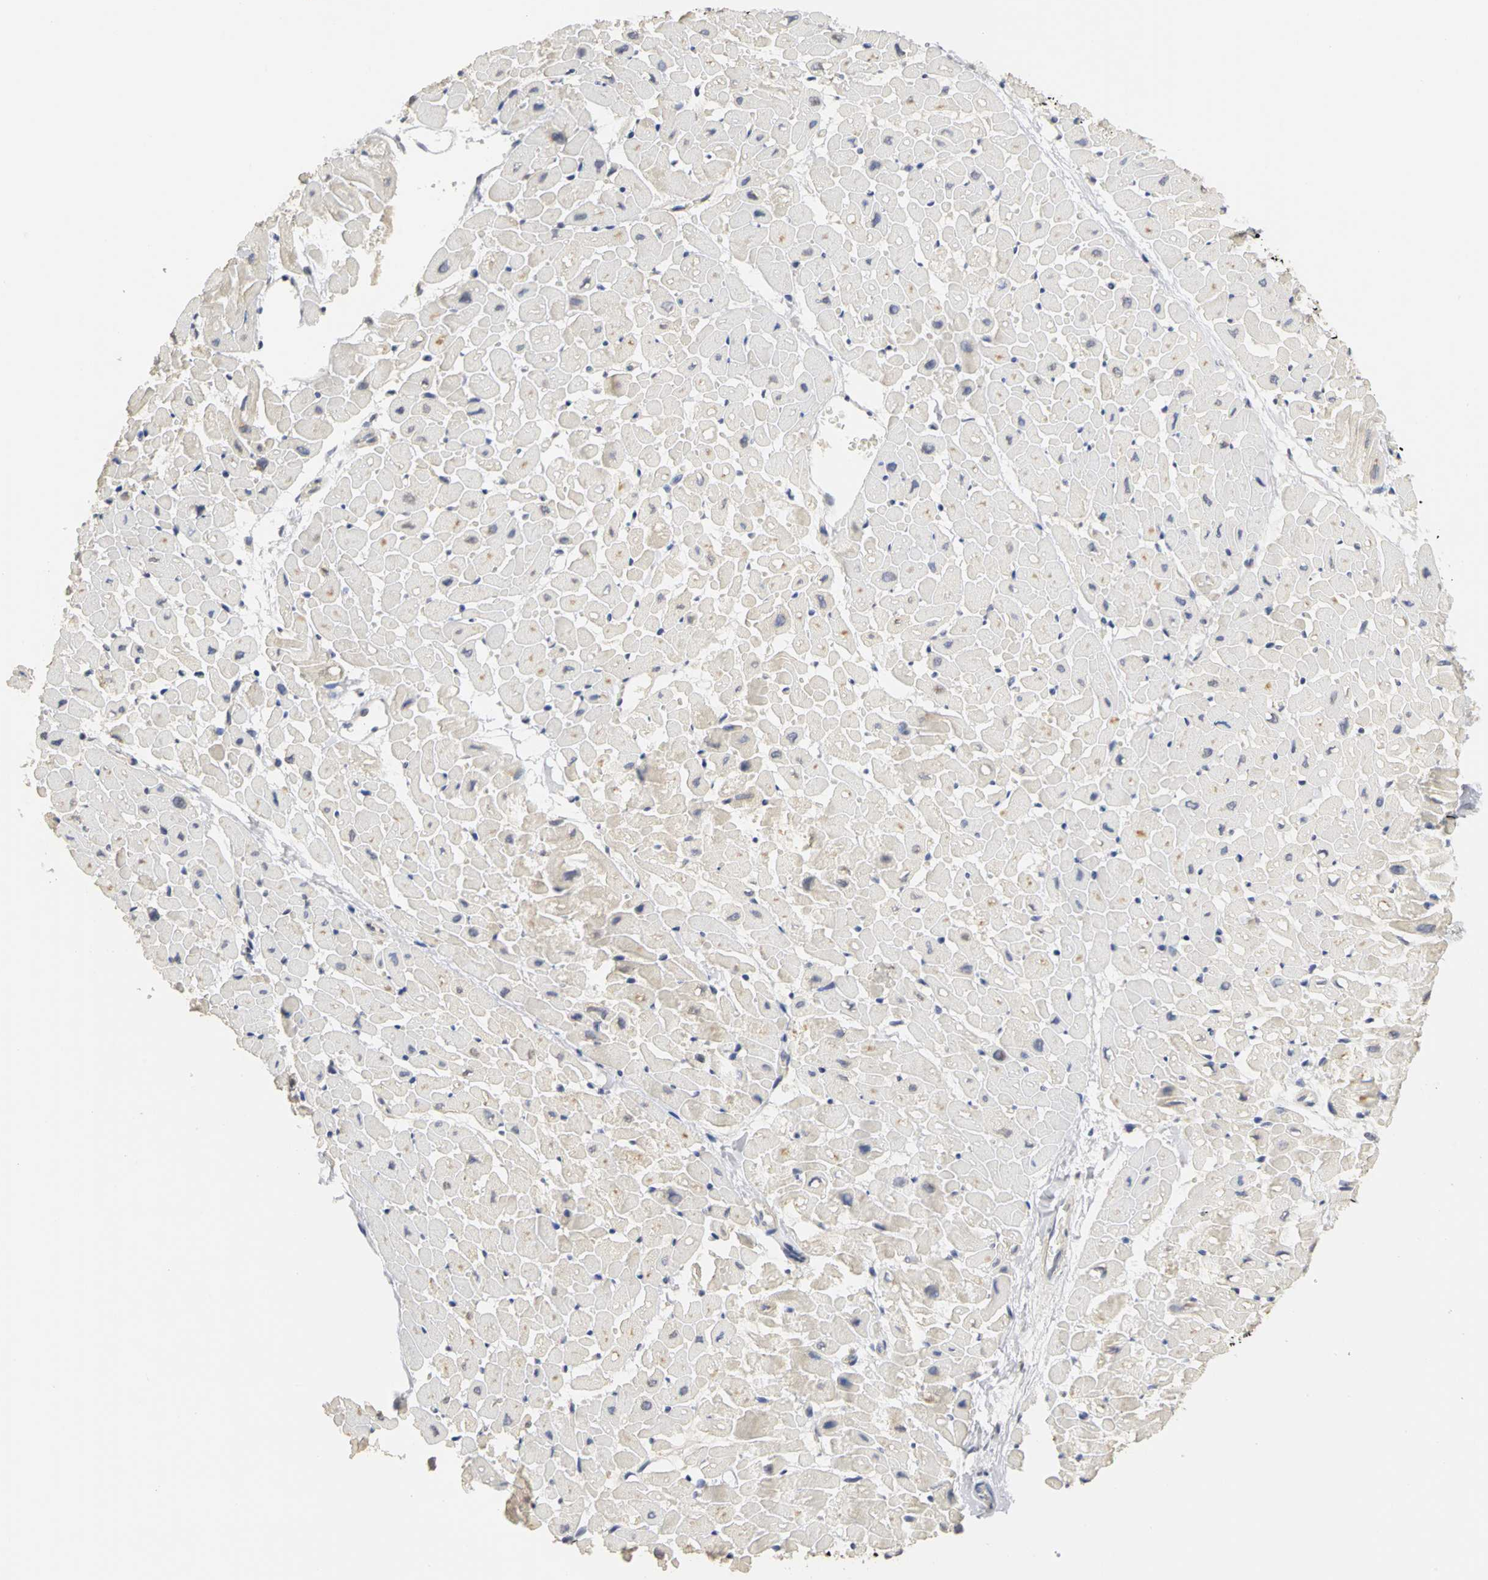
{"staining": {"intensity": "moderate", "quantity": "<25%", "location": "cytoplasmic/membranous"}, "tissue": "heart muscle", "cell_type": "Cardiomyocytes", "image_type": "normal", "snomed": [{"axis": "morphology", "description": "Normal tissue, NOS"}, {"axis": "topography", "description": "Heart"}], "caption": "Benign heart muscle displays moderate cytoplasmic/membranous staining in approximately <25% of cardiomyocytes.", "gene": "PGR", "patient": {"sex": "male", "age": 45}}